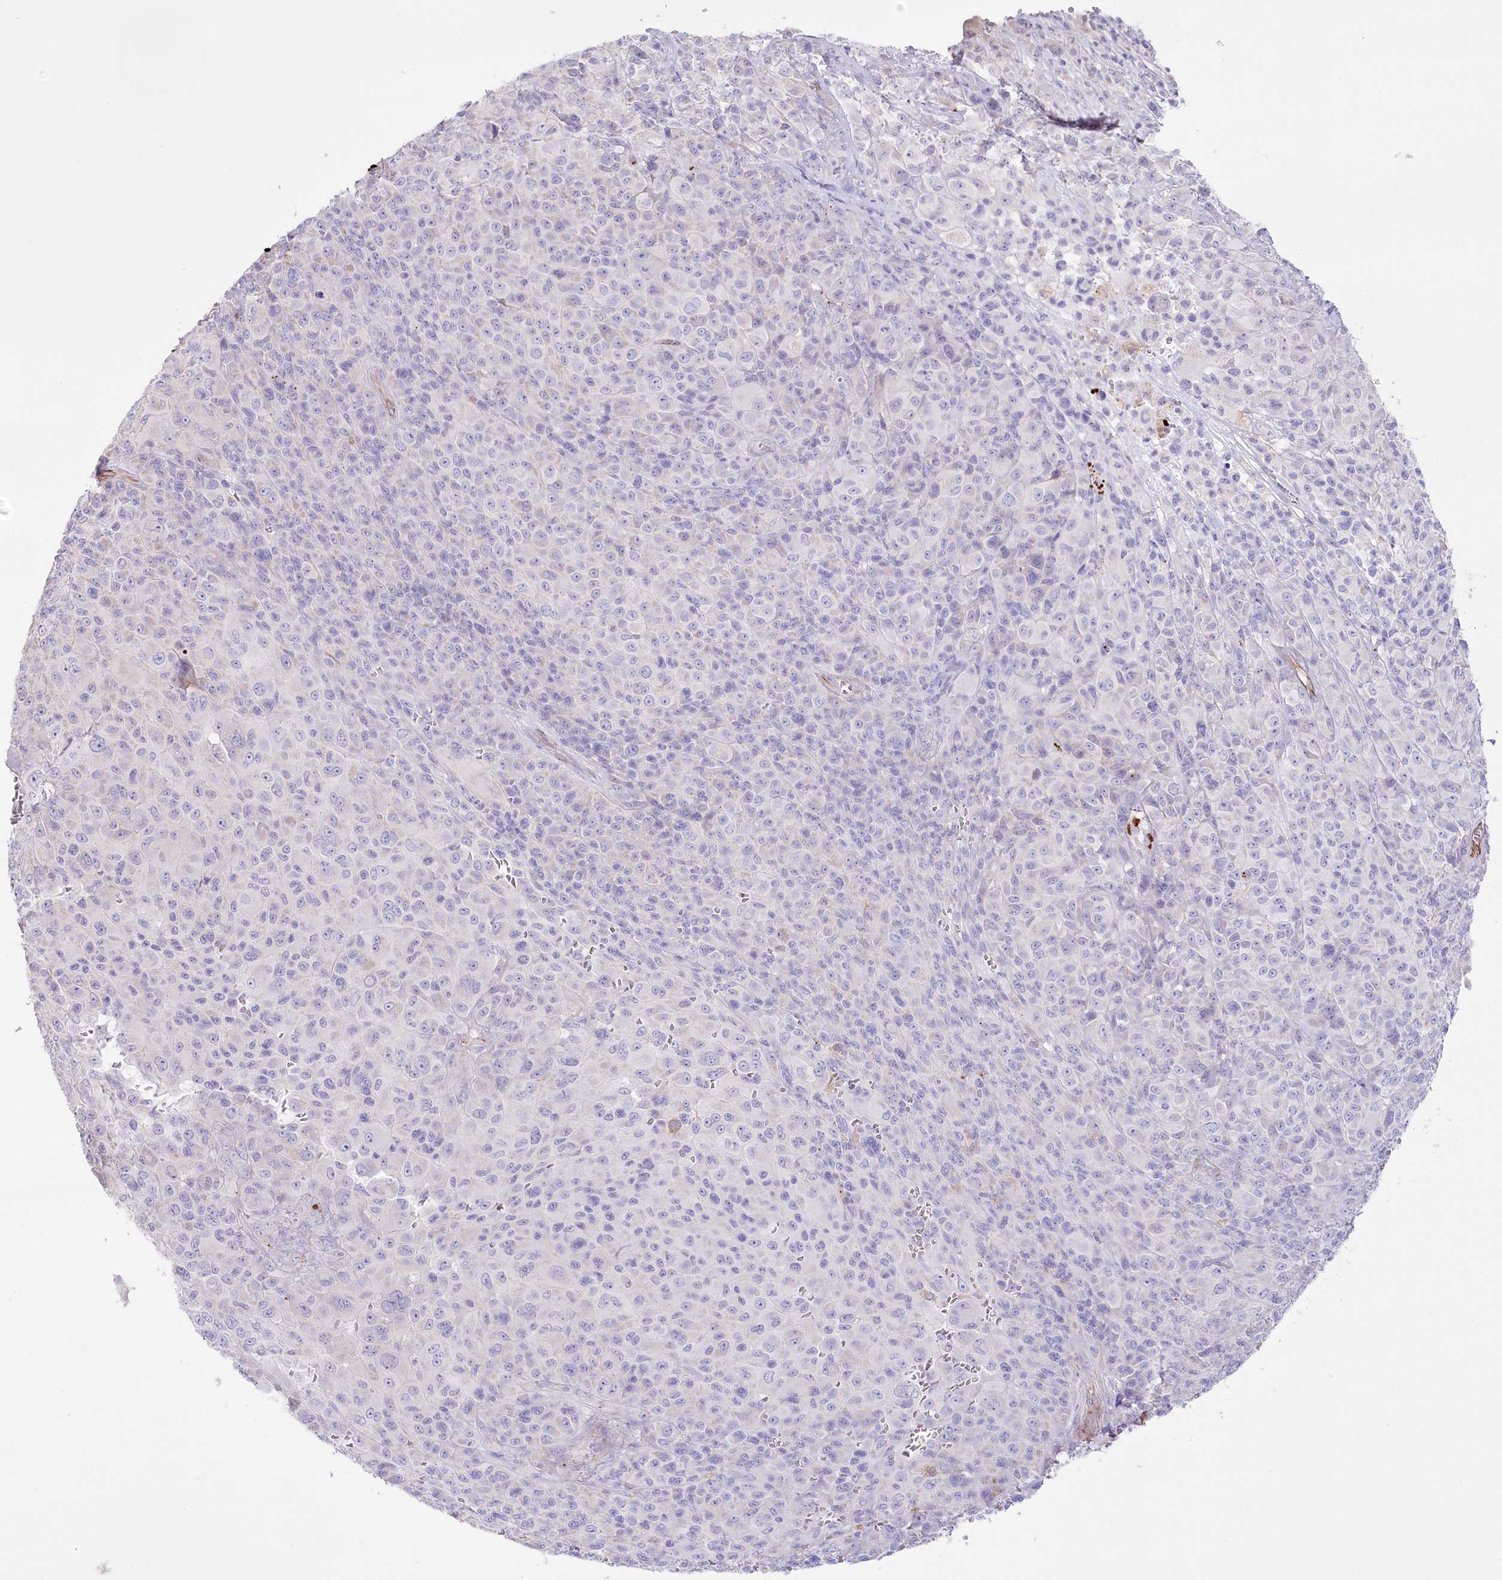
{"staining": {"intensity": "negative", "quantity": "none", "location": "none"}, "tissue": "melanoma", "cell_type": "Tumor cells", "image_type": "cancer", "snomed": [{"axis": "morphology", "description": "Malignant melanoma, NOS"}, {"axis": "topography", "description": "Skin of trunk"}], "caption": "This is an immunohistochemistry (IHC) micrograph of malignant melanoma. There is no positivity in tumor cells.", "gene": "SLC39A10", "patient": {"sex": "male", "age": 71}}